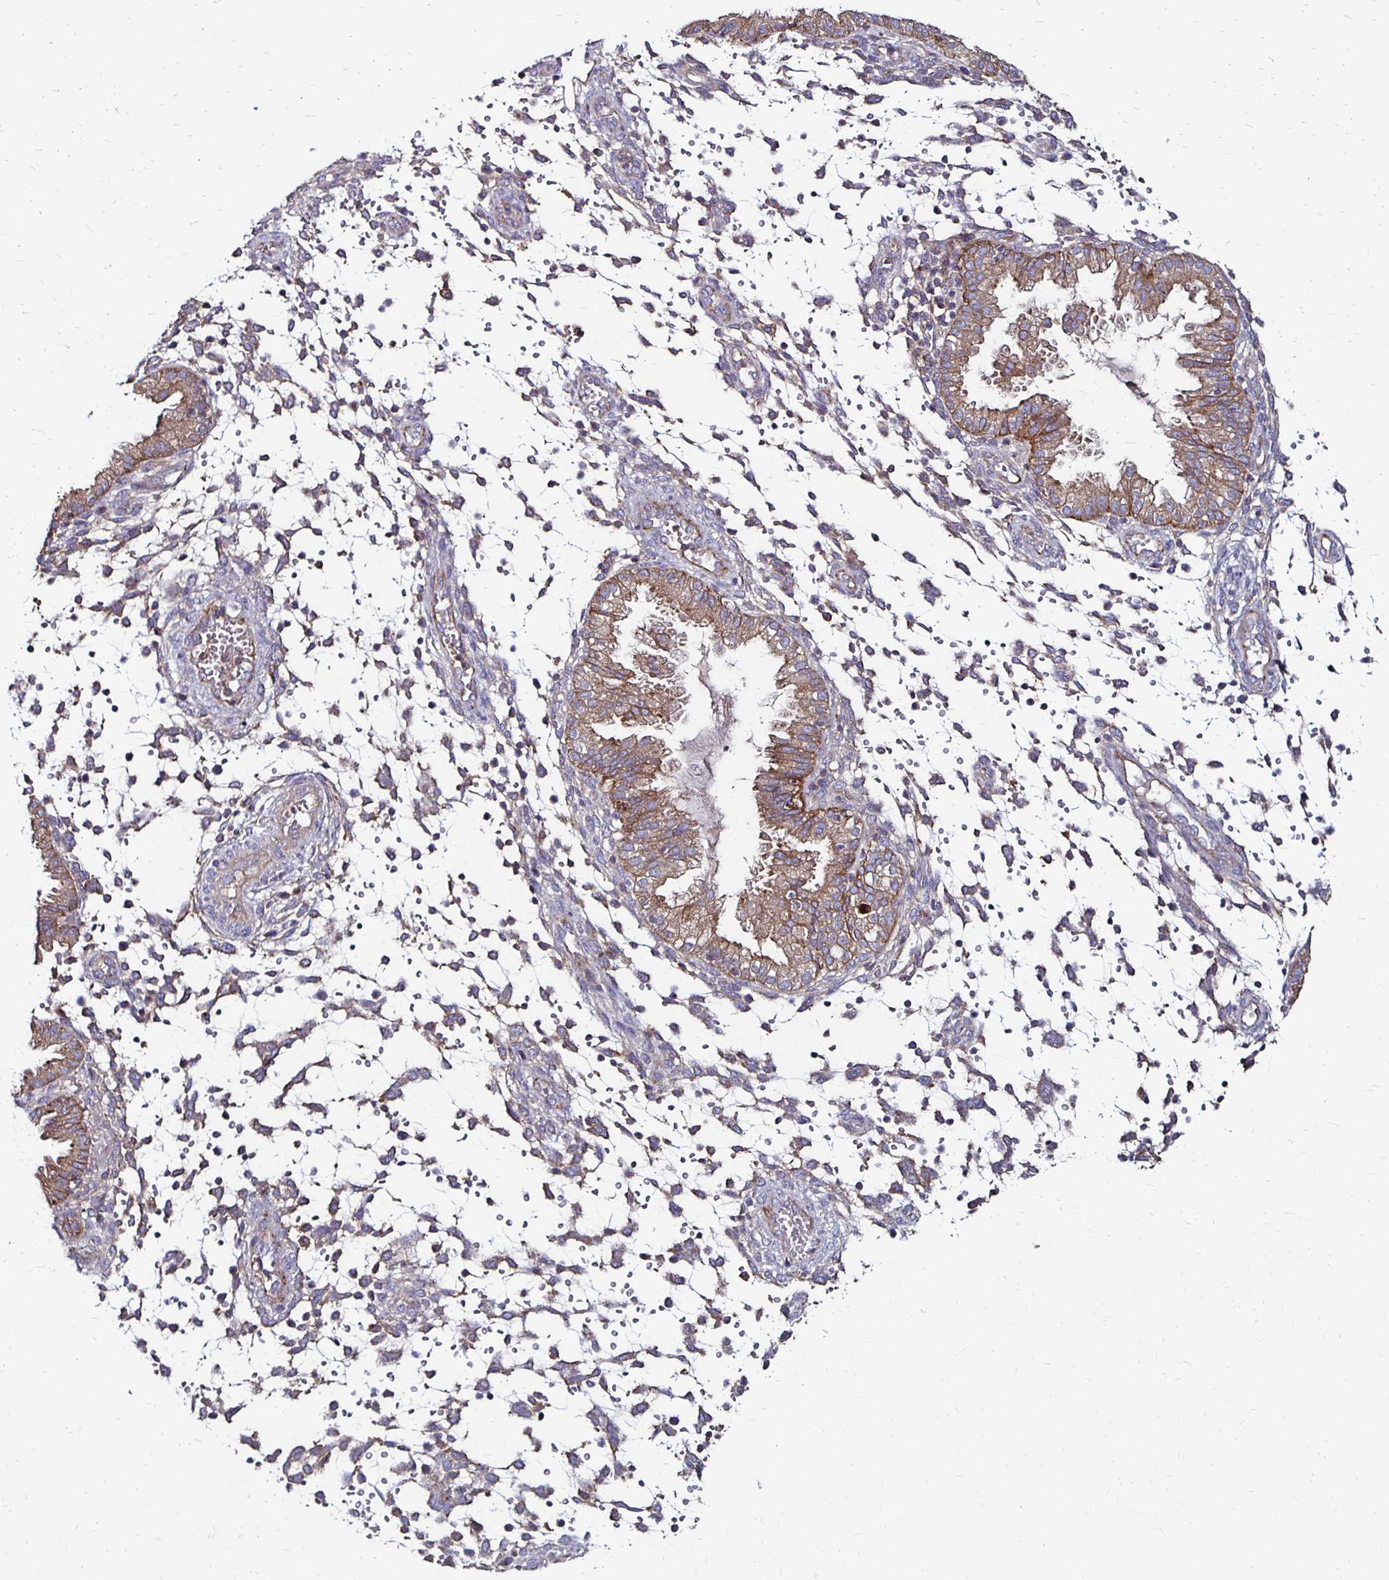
{"staining": {"intensity": "negative", "quantity": "none", "location": "none"}, "tissue": "endometrium", "cell_type": "Cells in endometrial stroma", "image_type": "normal", "snomed": [{"axis": "morphology", "description": "Normal tissue, NOS"}, {"axis": "topography", "description": "Endometrium"}], "caption": "Unremarkable endometrium was stained to show a protein in brown. There is no significant staining in cells in endometrial stroma. The staining was performed using DAB (3,3'-diaminobenzidine) to visualize the protein expression in brown, while the nuclei were stained in blue with hematoxylin (Magnification: 20x).", "gene": "NCSTN", "patient": {"sex": "female", "age": 33}}